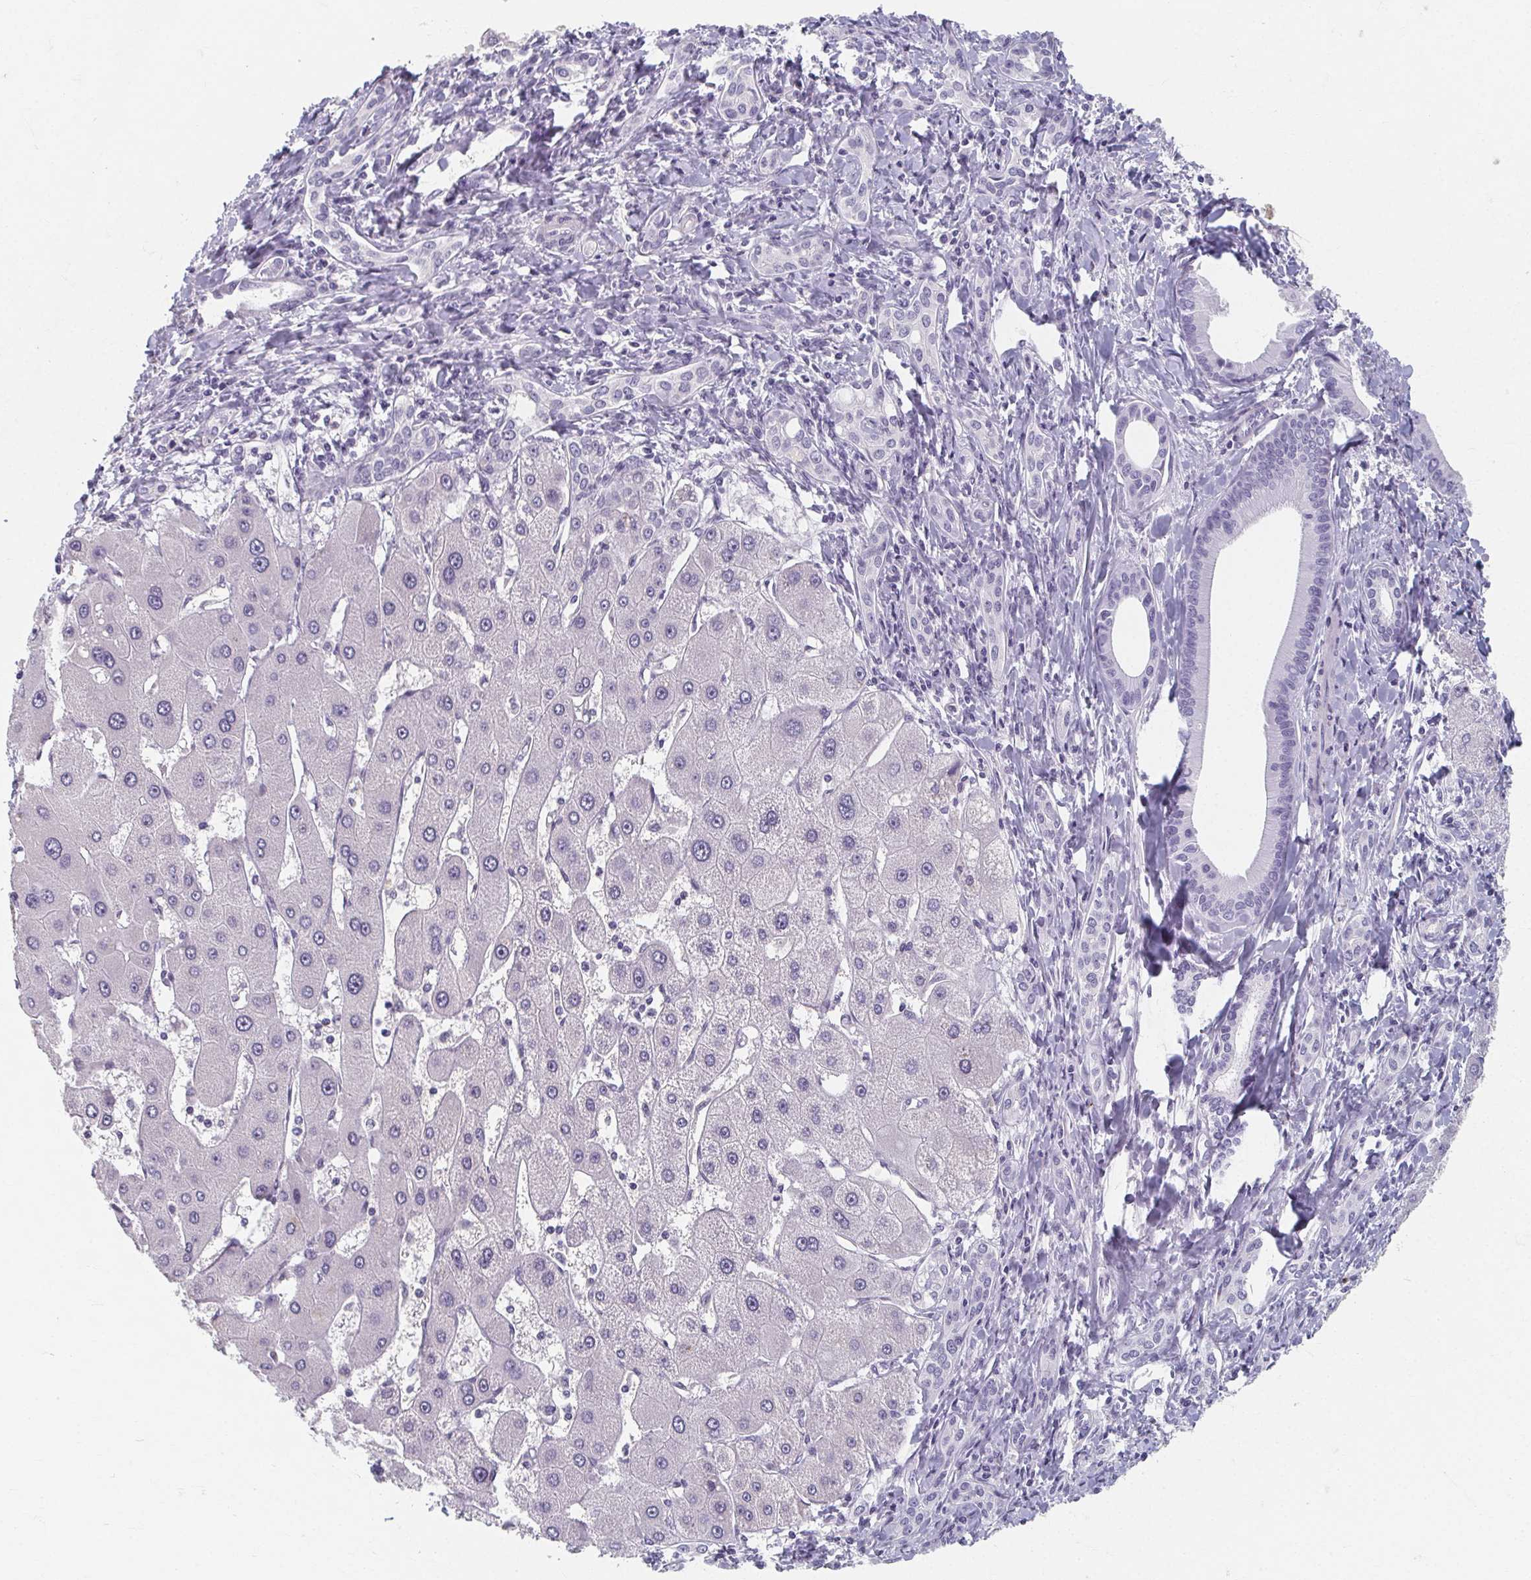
{"staining": {"intensity": "negative", "quantity": "none", "location": "none"}, "tissue": "liver cancer", "cell_type": "Tumor cells", "image_type": "cancer", "snomed": [{"axis": "morphology", "description": "Cholangiocarcinoma"}, {"axis": "topography", "description": "Liver"}], "caption": "This is an immunohistochemistry photomicrograph of cholangiocarcinoma (liver). There is no staining in tumor cells.", "gene": "CAMKV", "patient": {"sex": "male", "age": 66}}